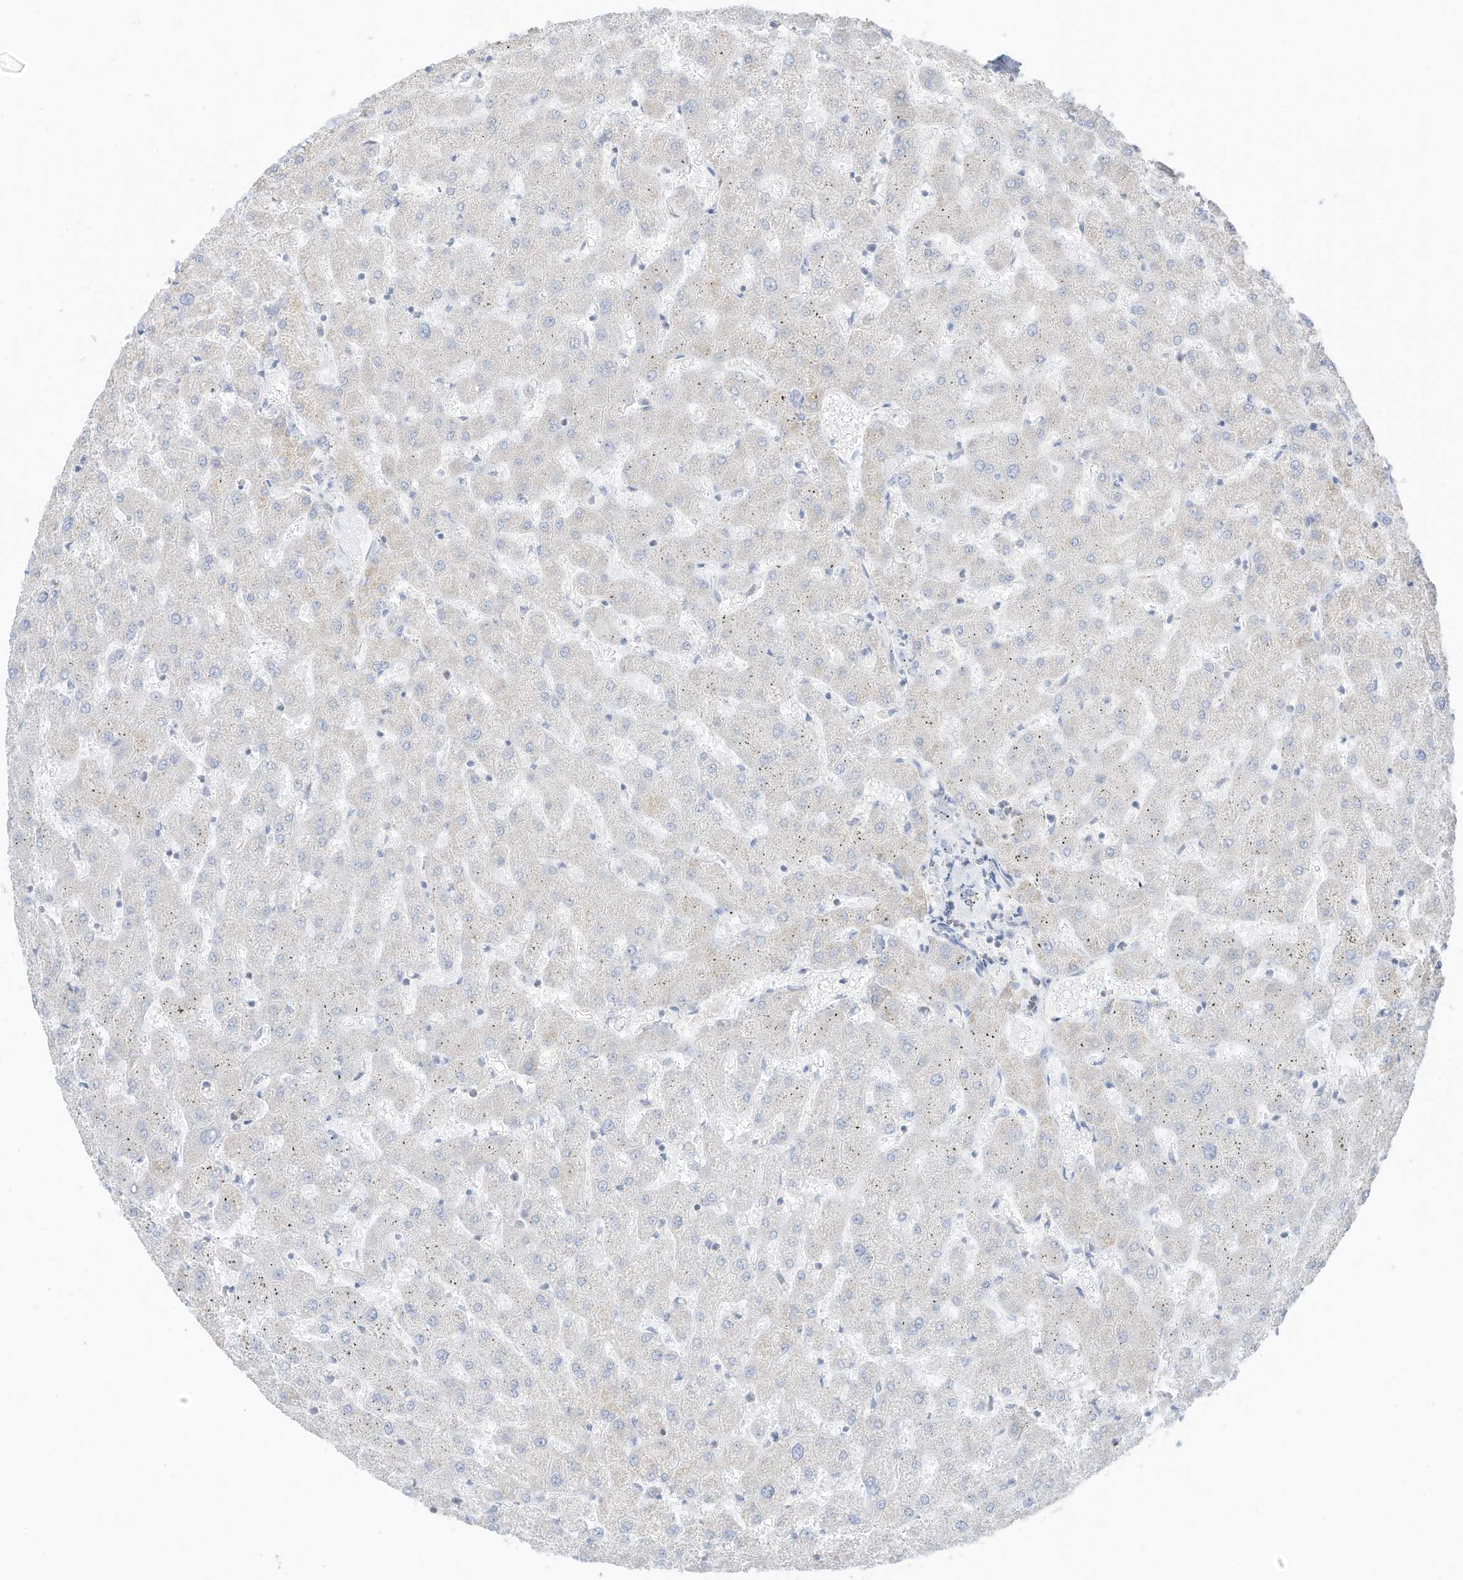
{"staining": {"intensity": "negative", "quantity": "none", "location": "none"}, "tissue": "liver", "cell_type": "Cholangiocytes", "image_type": "normal", "snomed": [{"axis": "morphology", "description": "Normal tissue, NOS"}, {"axis": "topography", "description": "Liver"}], "caption": "DAB (3,3'-diaminobenzidine) immunohistochemical staining of unremarkable liver exhibits no significant expression in cholangiocytes.", "gene": "ETHE1", "patient": {"sex": "female", "age": 63}}